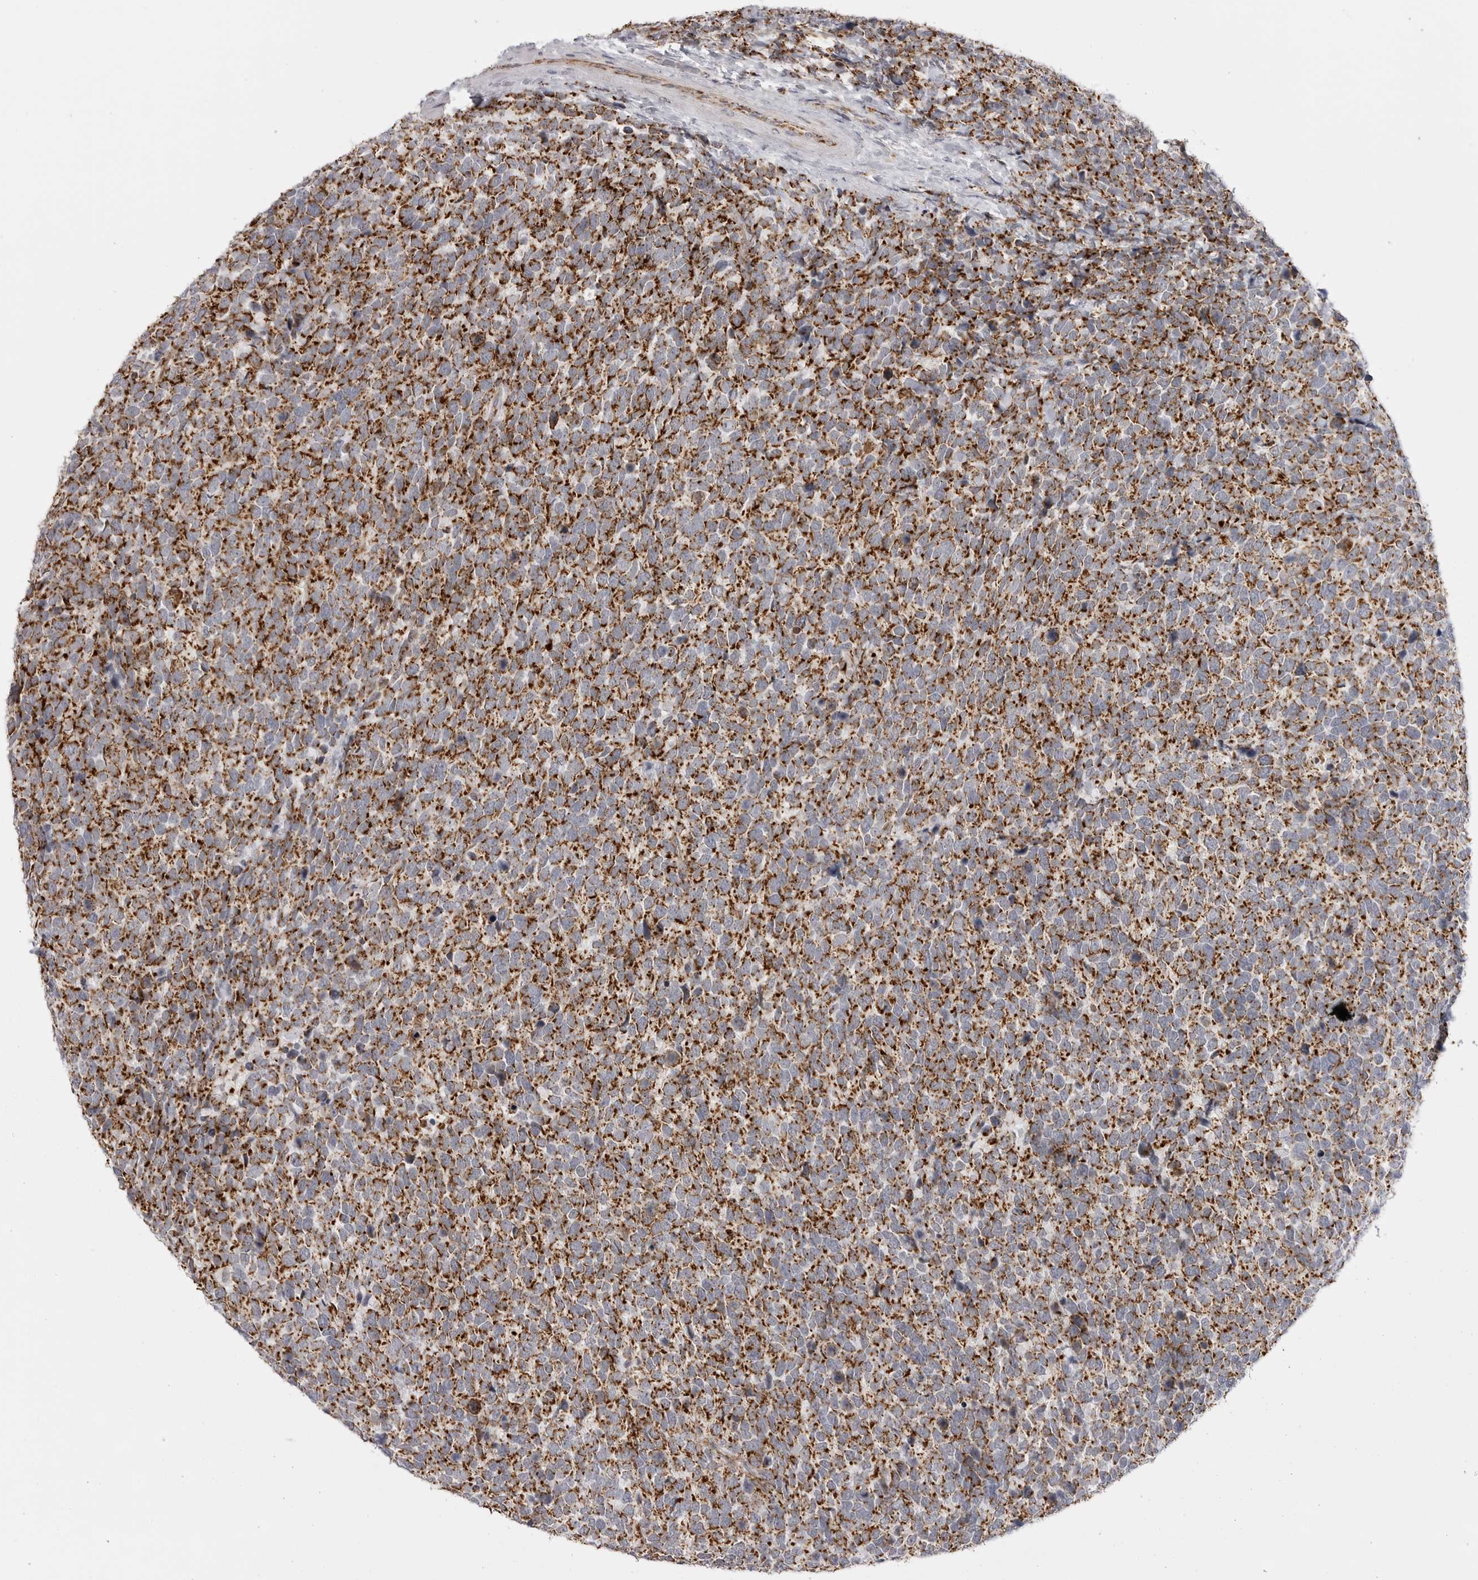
{"staining": {"intensity": "strong", "quantity": ">75%", "location": "cytoplasmic/membranous"}, "tissue": "urothelial cancer", "cell_type": "Tumor cells", "image_type": "cancer", "snomed": [{"axis": "morphology", "description": "Urothelial carcinoma, High grade"}, {"axis": "topography", "description": "Urinary bladder"}], "caption": "Protein expression analysis of urothelial cancer displays strong cytoplasmic/membranous staining in about >75% of tumor cells. The staining was performed using DAB (3,3'-diaminobenzidine) to visualize the protein expression in brown, while the nuclei were stained in blue with hematoxylin (Magnification: 20x).", "gene": "TUFM", "patient": {"sex": "female", "age": 82}}